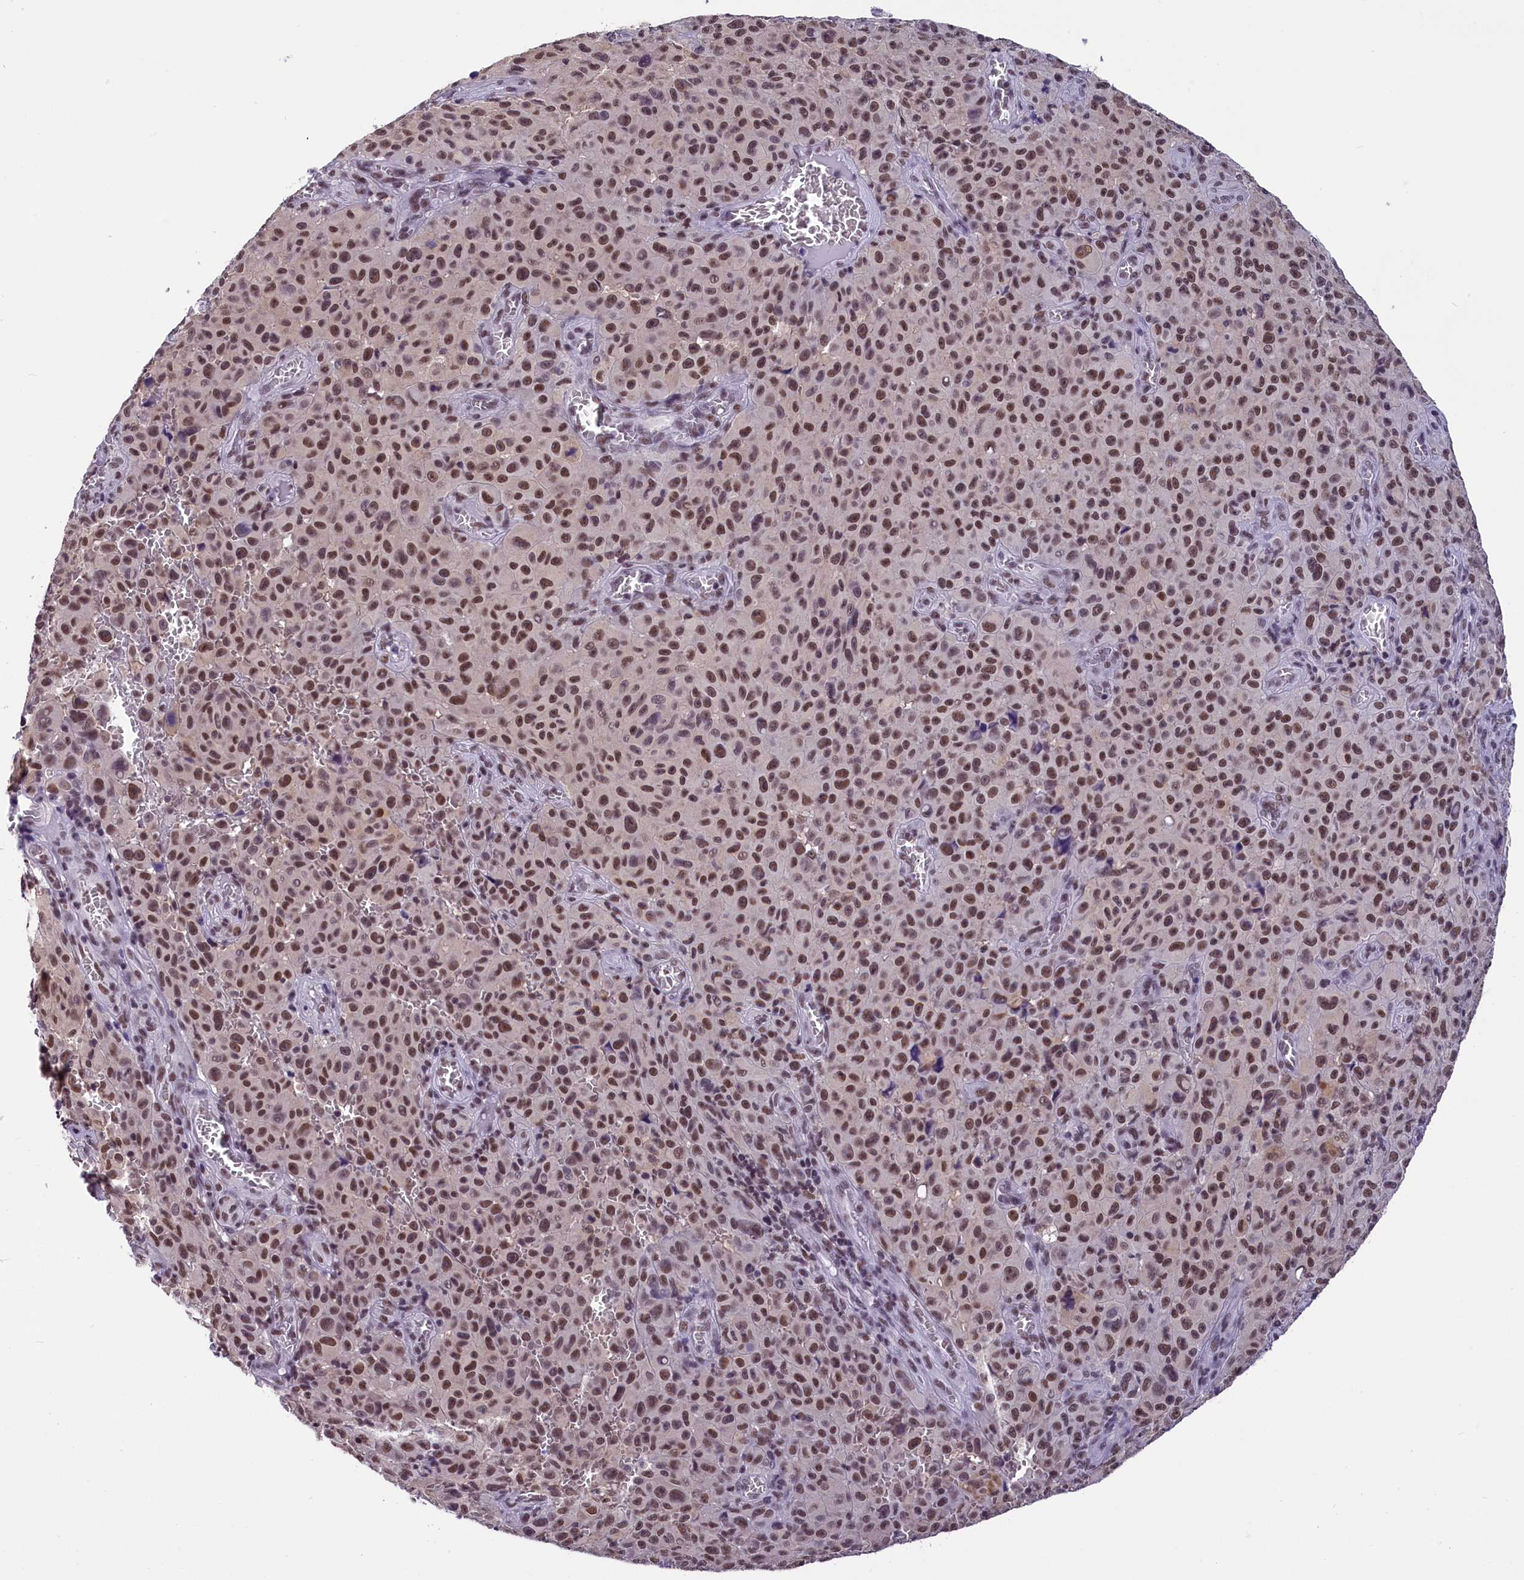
{"staining": {"intensity": "moderate", "quantity": ">75%", "location": "nuclear"}, "tissue": "melanoma", "cell_type": "Tumor cells", "image_type": "cancer", "snomed": [{"axis": "morphology", "description": "Malignant melanoma, NOS"}, {"axis": "topography", "description": "Skin"}], "caption": "Immunohistochemistry of melanoma displays medium levels of moderate nuclear positivity in approximately >75% of tumor cells.", "gene": "ZC3H4", "patient": {"sex": "female", "age": 82}}